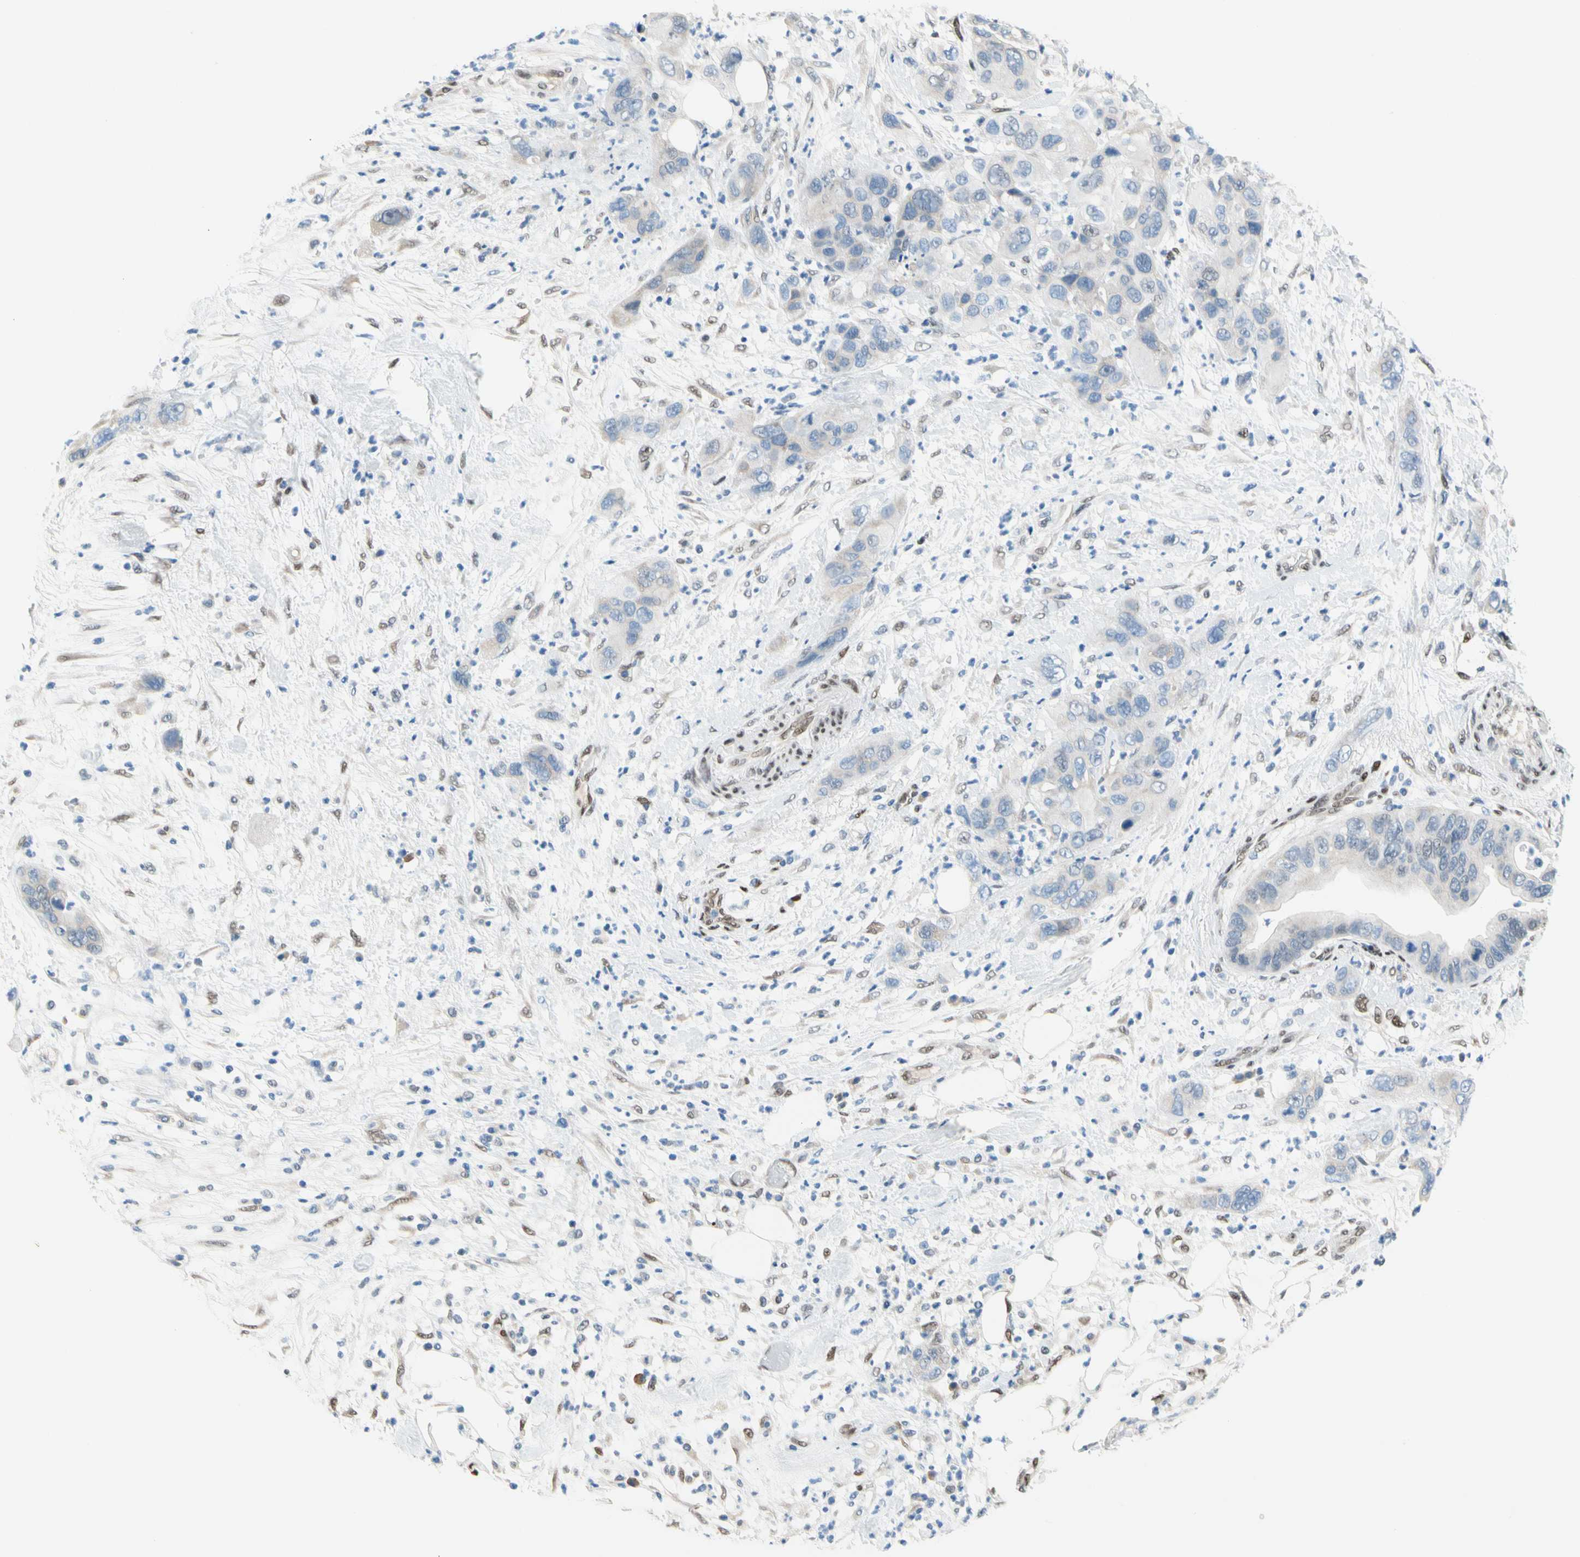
{"staining": {"intensity": "negative", "quantity": "none", "location": "none"}, "tissue": "pancreatic cancer", "cell_type": "Tumor cells", "image_type": "cancer", "snomed": [{"axis": "morphology", "description": "Adenocarcinoma, NOS"}, {"axis": "topography", "description": "Pancreas"}], "caption": "This is an IHC micrograph of pancreatic cancer (adenocarcinoma). There is no expression in tumor cells.", "gene": "NFIA", "patient": {"sex": "female", "age": 71}}